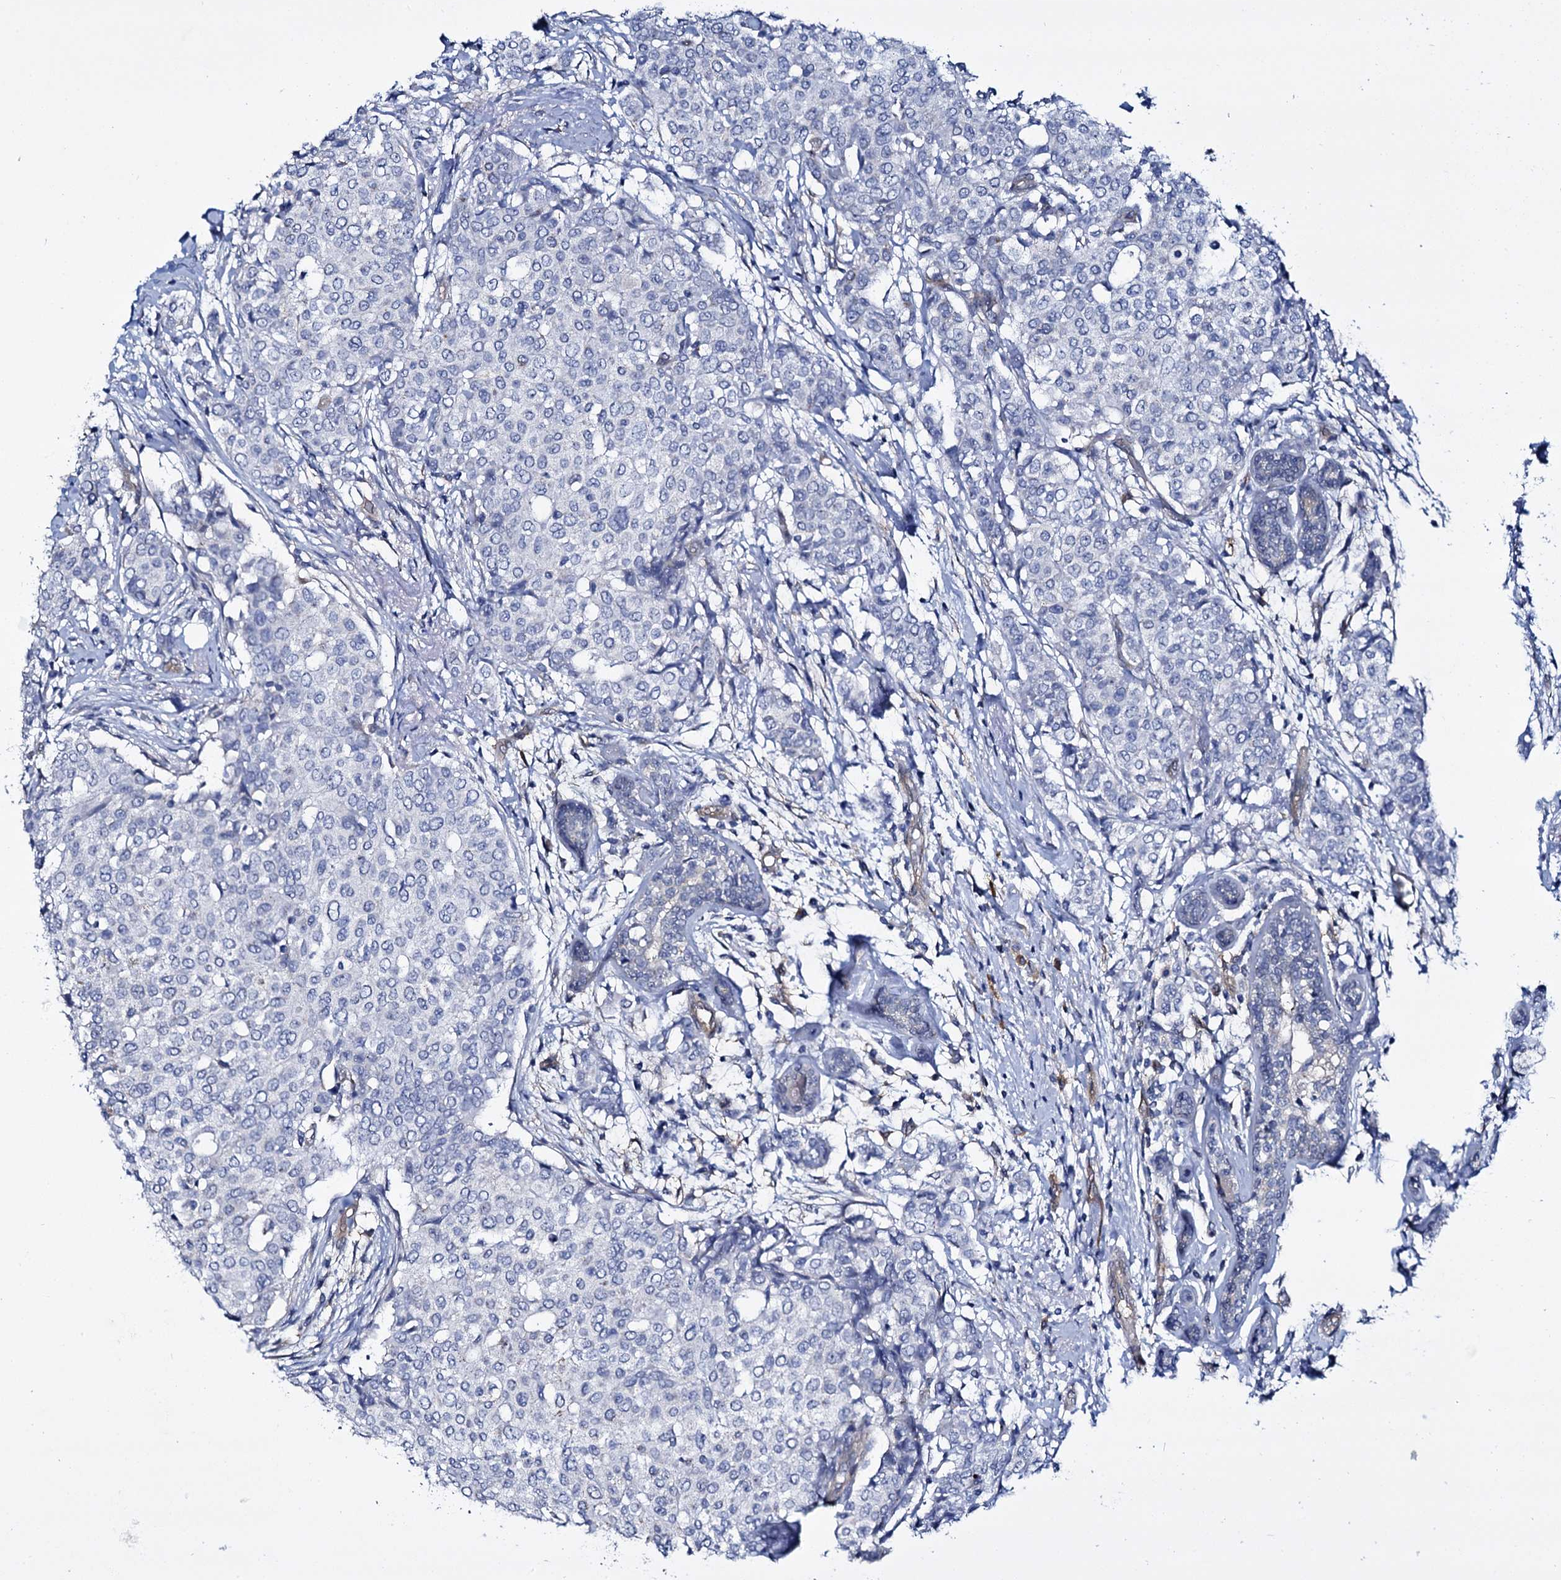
{"staining": {"intensity": "negative", "quantity": "none", "location": "none"}, "tissue": "breast cancer", "cell_type": "Tumor cells", "image_type": "cancer", "snomed": [{"axis": "morphology", "description": "Lobular carcinoma"}, {"axis": "topography", "description": "Breast"}], "caption": "Immunohistochemical staining of human breast cancer (lobular carcinoma) reveals no significant expression in tumor cells.", "gene": "STXBP1", "patient": {"sex": "female", "age": 51}}